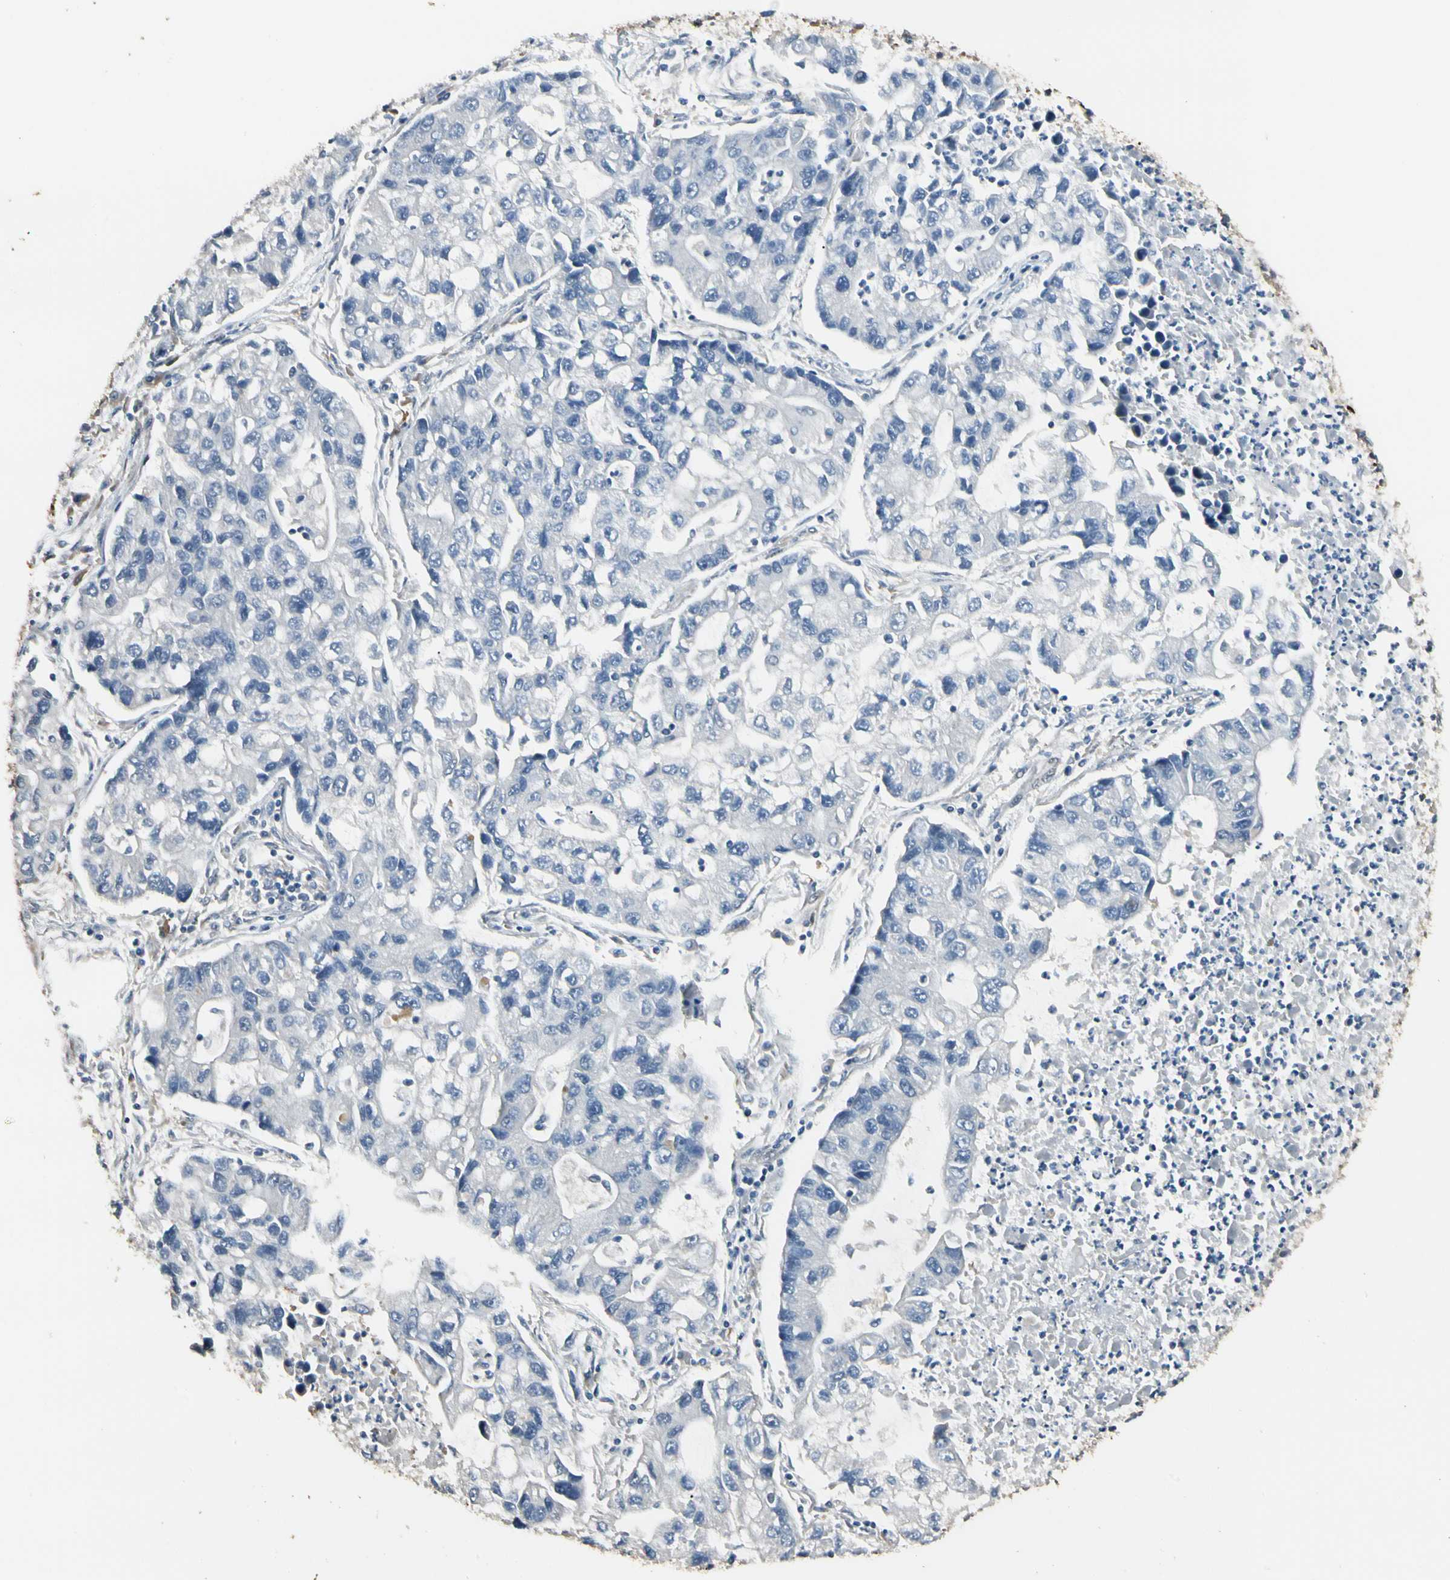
{"staining": {"intensity": "negative", "quantity": "none", "location": "none"}, "tissue": "lung cancer", "cell_type": "Tumor cells", "image_type": "cancer", "snomed": [{"axis": "morphology", "description": "Adenocarcinoma, NOS"}, {"axis": "topography", "description": "Lung"}], "caption": "Tumor cells show no significant staining in lung cancer.", "gene": "GNE", "patient": {"sex": "female", "age": 51}}